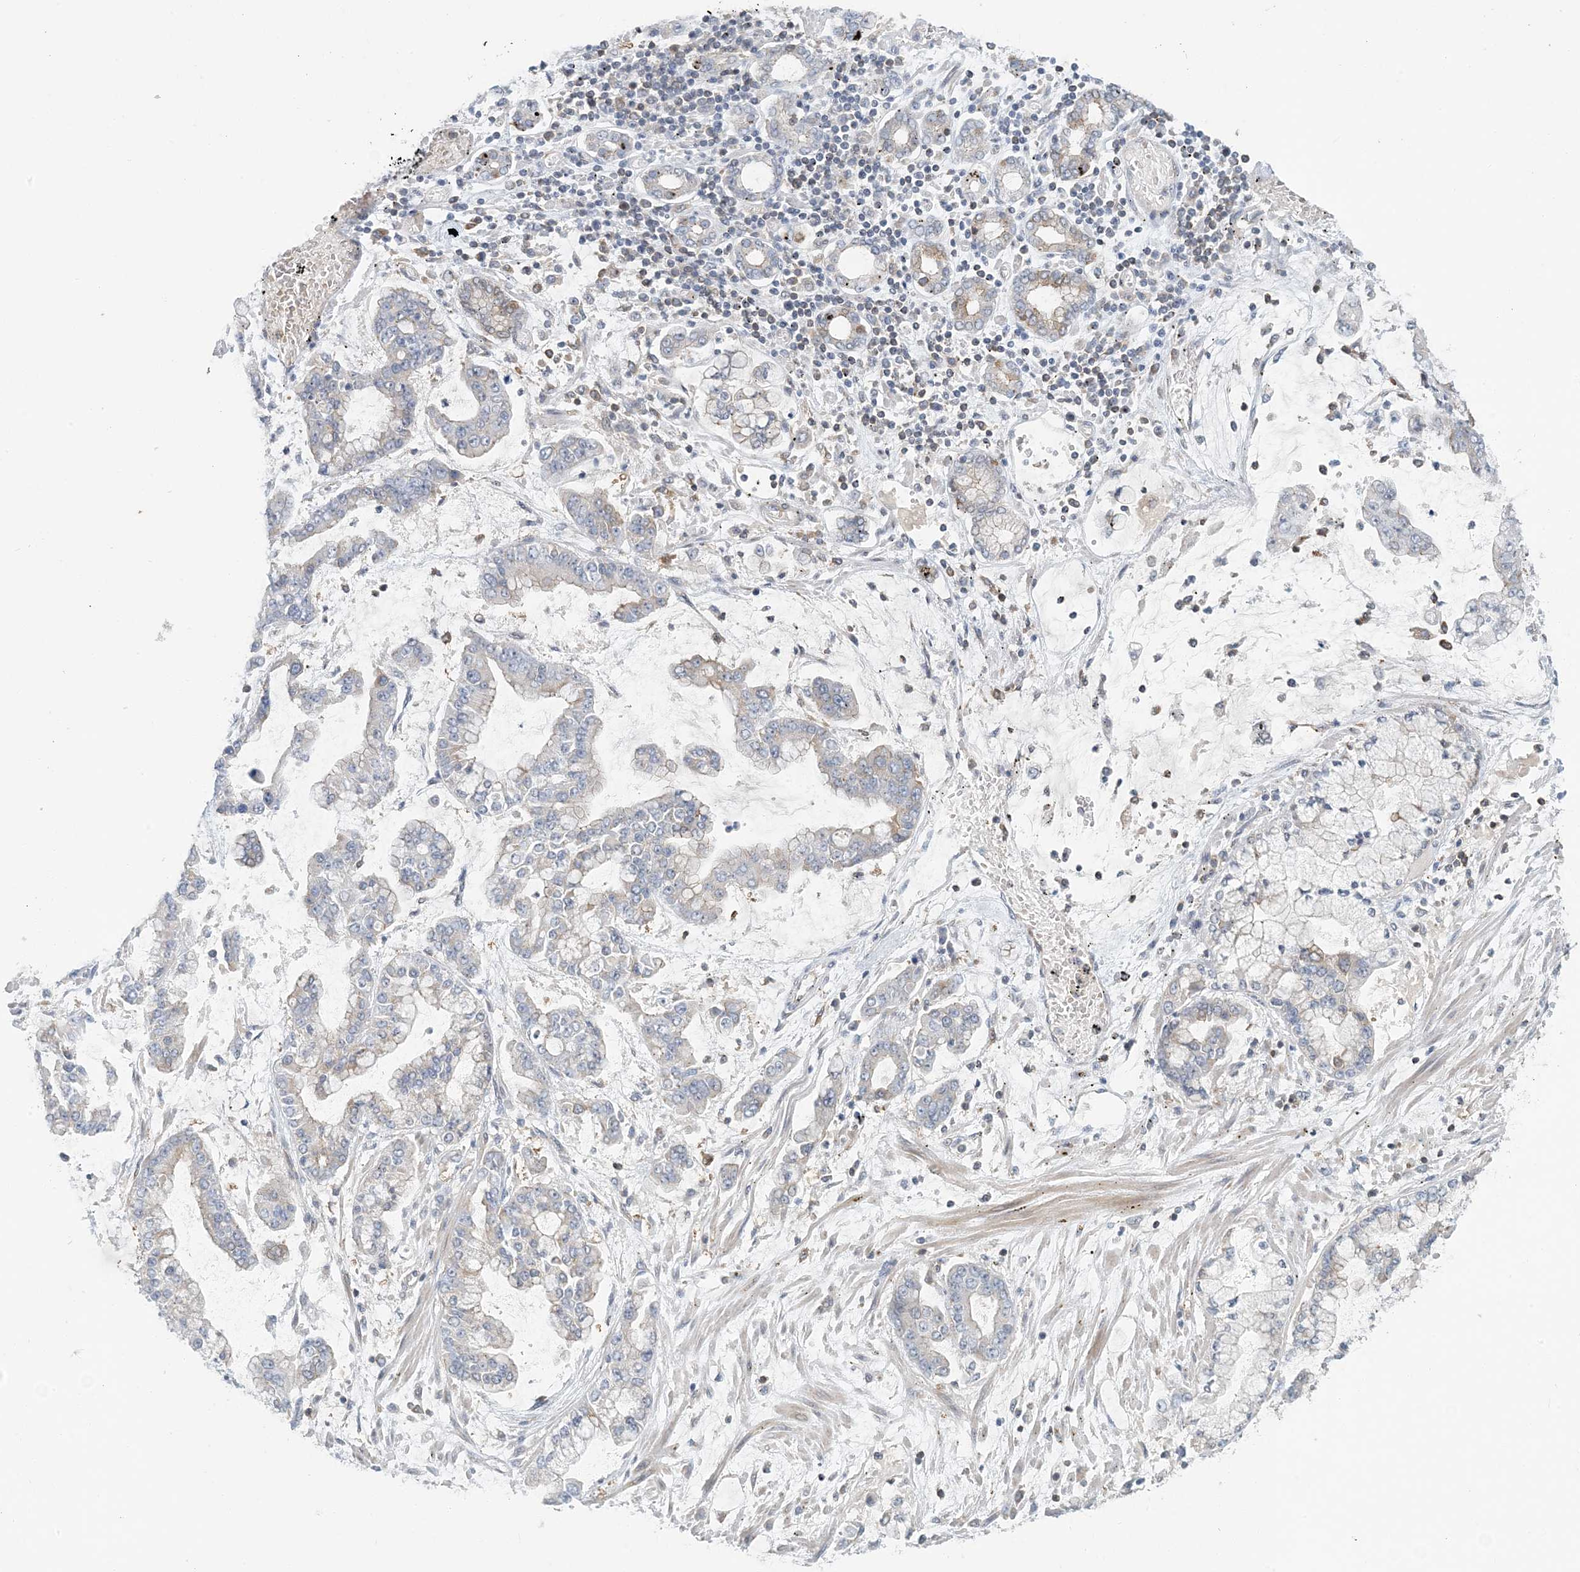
{"staining": {"intensity": "negative", "quantity": "none", "location": "none"}, "tissue": "stomach cancer", "cell_type": "Tumor cells", "image_type": "cancer", "snomed": [{"axis": "morphology", "description": "Normal tissue, NOS"}, {"axis": "morphology", "description": "Adenocarcinoma, NOS"}, {"axis": "topography", "description": "Stomach, upper"}, {"axis": "topography", "description": "Stomach"}], "caption": "Immunohistochemistry of human adenocarcinoma (stomach) exhibits no expression in tumor cells.", "gene": "ATP13A2", "patient": {"sex": "male", "age": 76}}